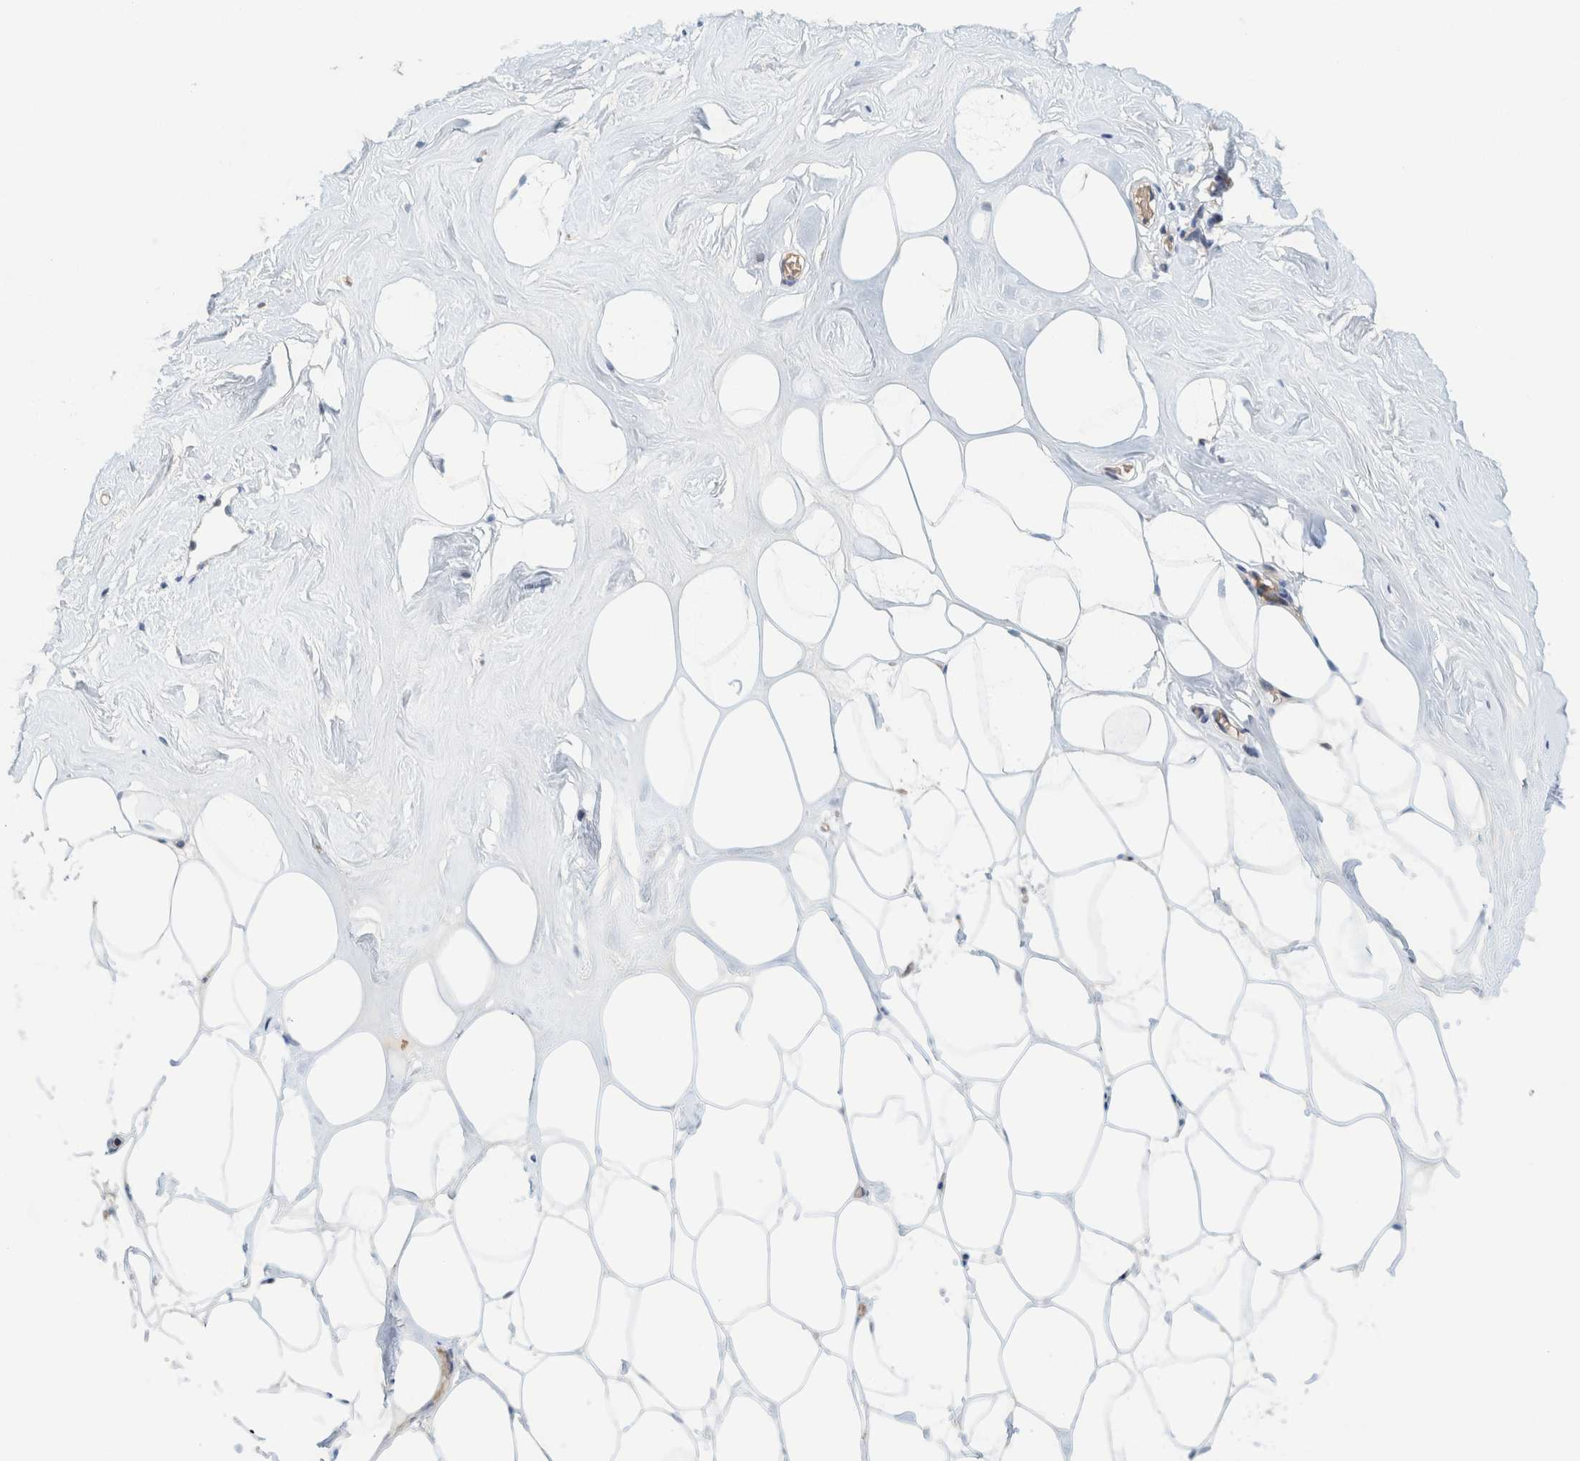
{"staining": {"intensity": "weak", "quantity": "25%-75%", "location": "cytoplasmic/membranous"}, "tissue": "adipose tissue", "cell_type": "Adipocytes", "image_type": "normal", "snomed": [{"axis": "morphology", "description": "Normal tissue, NOS"}, {"axis": "morphology", "description": "Fibrosis, NOS"}, {"axis": "topography", "description": "Breast"}, {"axis": "topography", "description": "Adipose tissue"}], "caption": "Immunohistochemical staining of benign adipose tissue shows weak cytoplasmic/membranous protein staining in about 25%-75% of adipocytes.", "gene": "ZNF324B", "patient": {"sex": "female", "age": 39}}